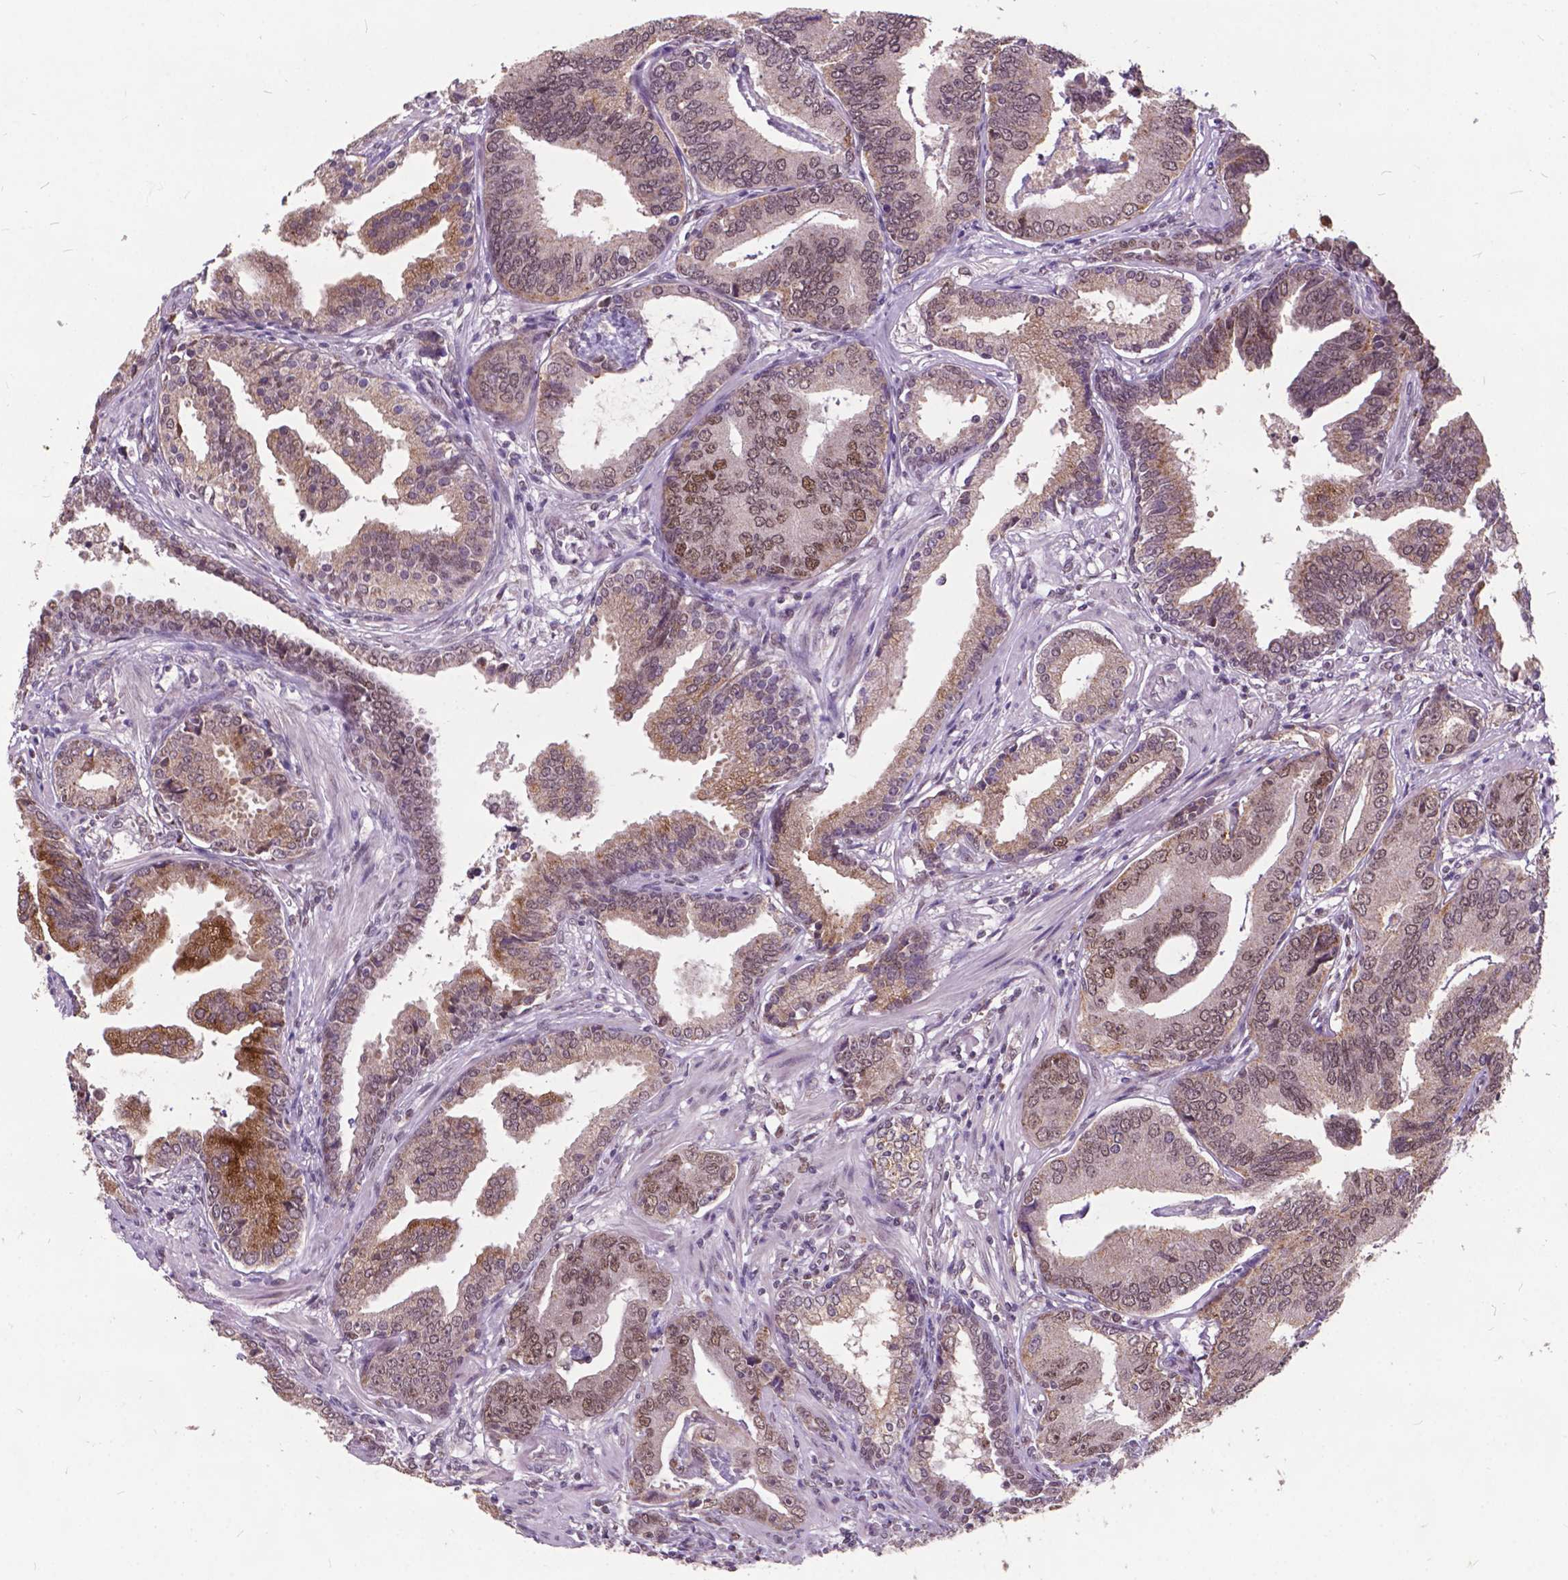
{"staining": {"intensity": "weak", "quantity": ">75%", "location": "cytoplasmic/membranous,nuclear"}, "tissue": "prostate cancer", "cell_type": "Tumor cells", "image_type": "cancer", "snomed": [{"axis": "morphology", "description": "Adenocarcinoma, NOS"}, {"axis": "topography", "description": "Prostate"}], "caption": "Prostate cancer stained with DAB (3,3'-diaminobenzidine) IHC demonstrates low levels of weak cytoplasmic/membranous and nuclear staining in about >75% of tumor cells.", "gene": "MSH2", "patient": {"sex": "male", "age": 64}}